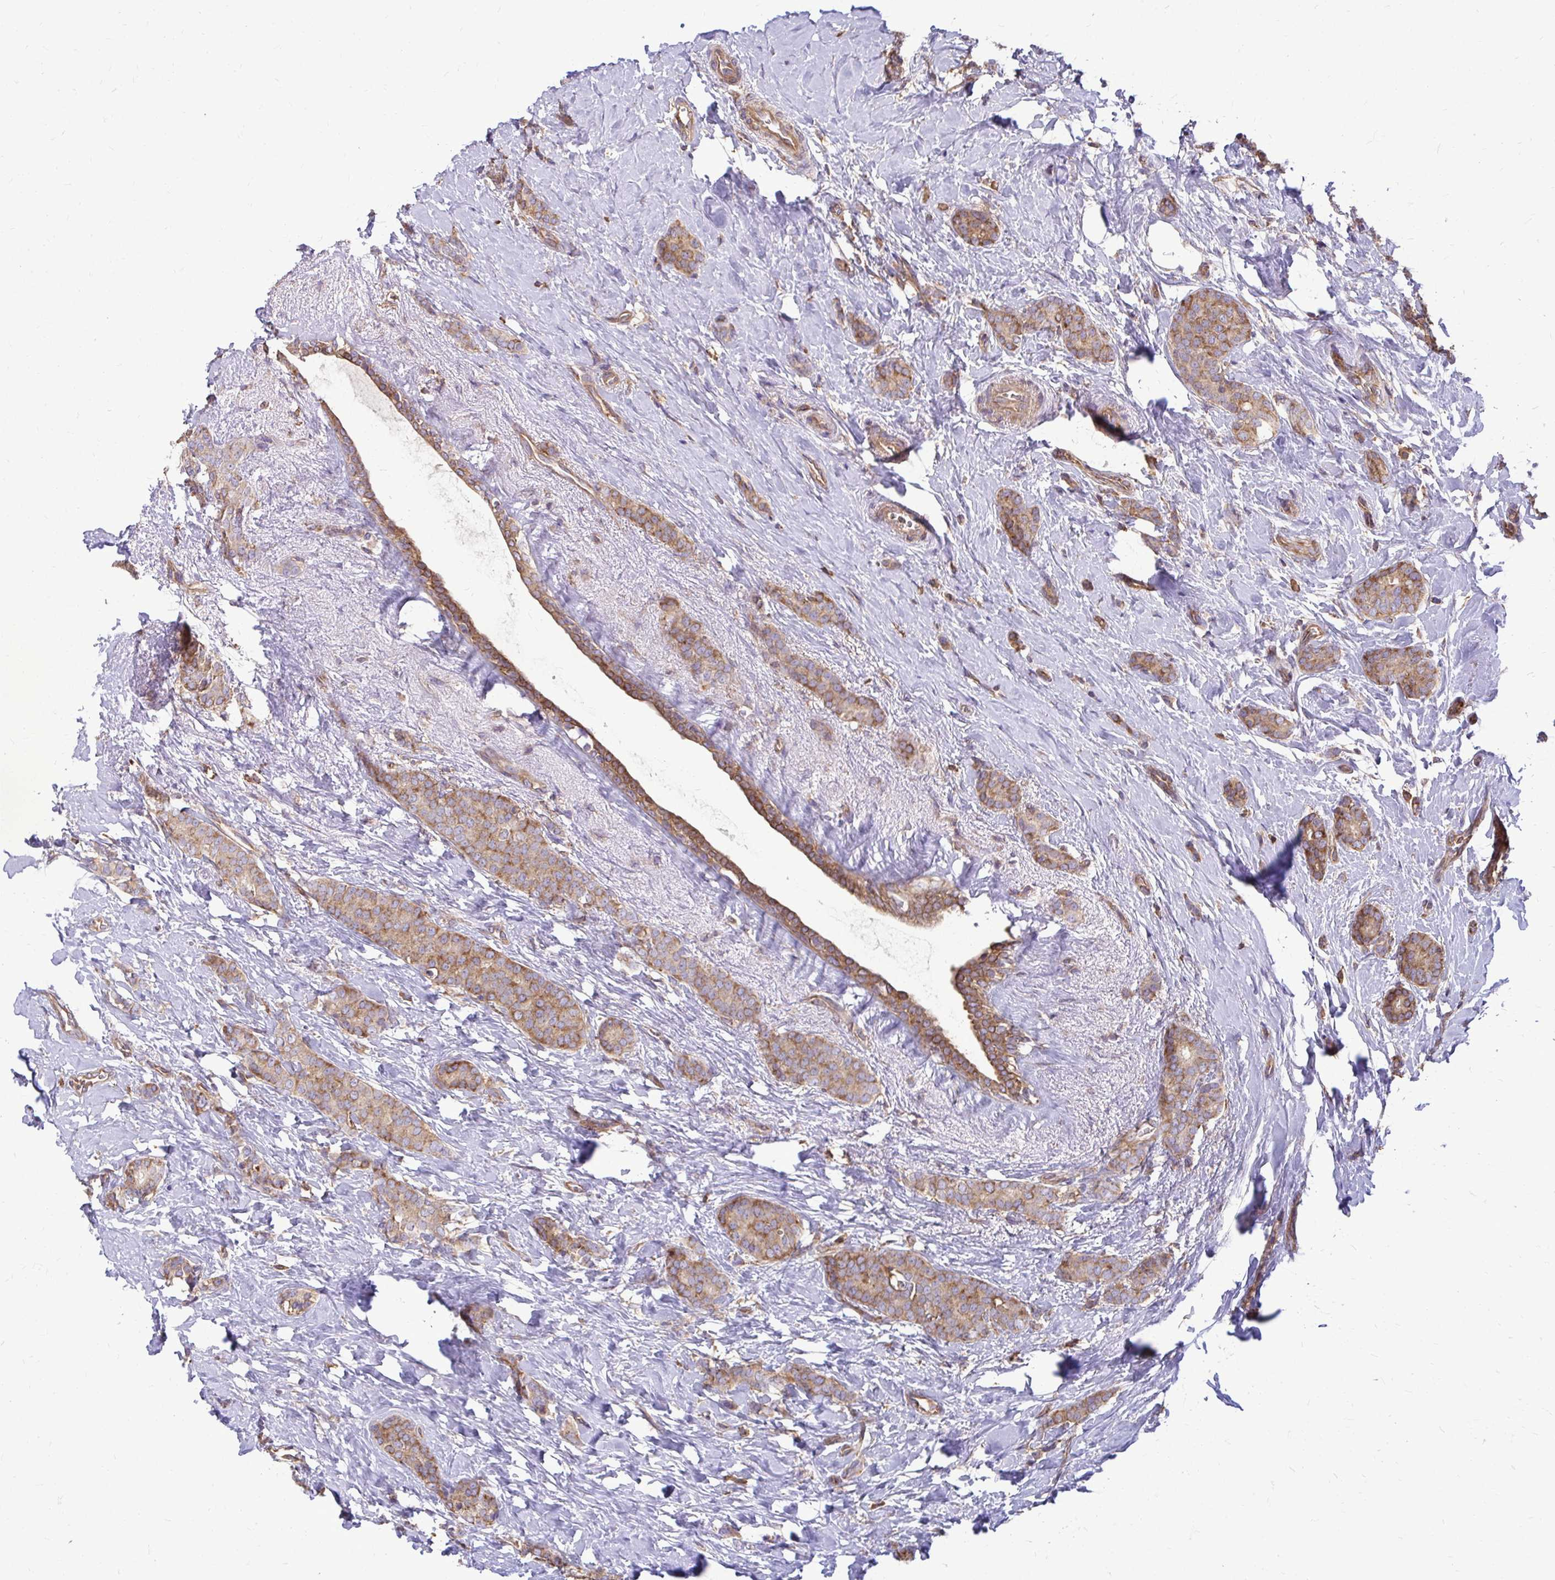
{"staining": {"intensity": "moderate", "quantity": ">75%", "location": "cytoplasmic/membranous"}, "tissue": "breast cancer", "cell_type": "Tumor cells", "image_type": "cancer", "snomed": [{"axis": "morphology", "description": "Normal tissue, NOS"}, {"axis": "morphology", "description": "Duct carcinoma"}, {"axis": "topography", "description": "Breast"}], "caption": "Immunohistochemical staining of breast cancer (invasive ductal carcinoma) exhibits moderate cytoplasmic/membranous protein staining in approximately >75% of tumor cells.", "gene": "FMR1", "patient": {"sex": "female", "age": 77}}